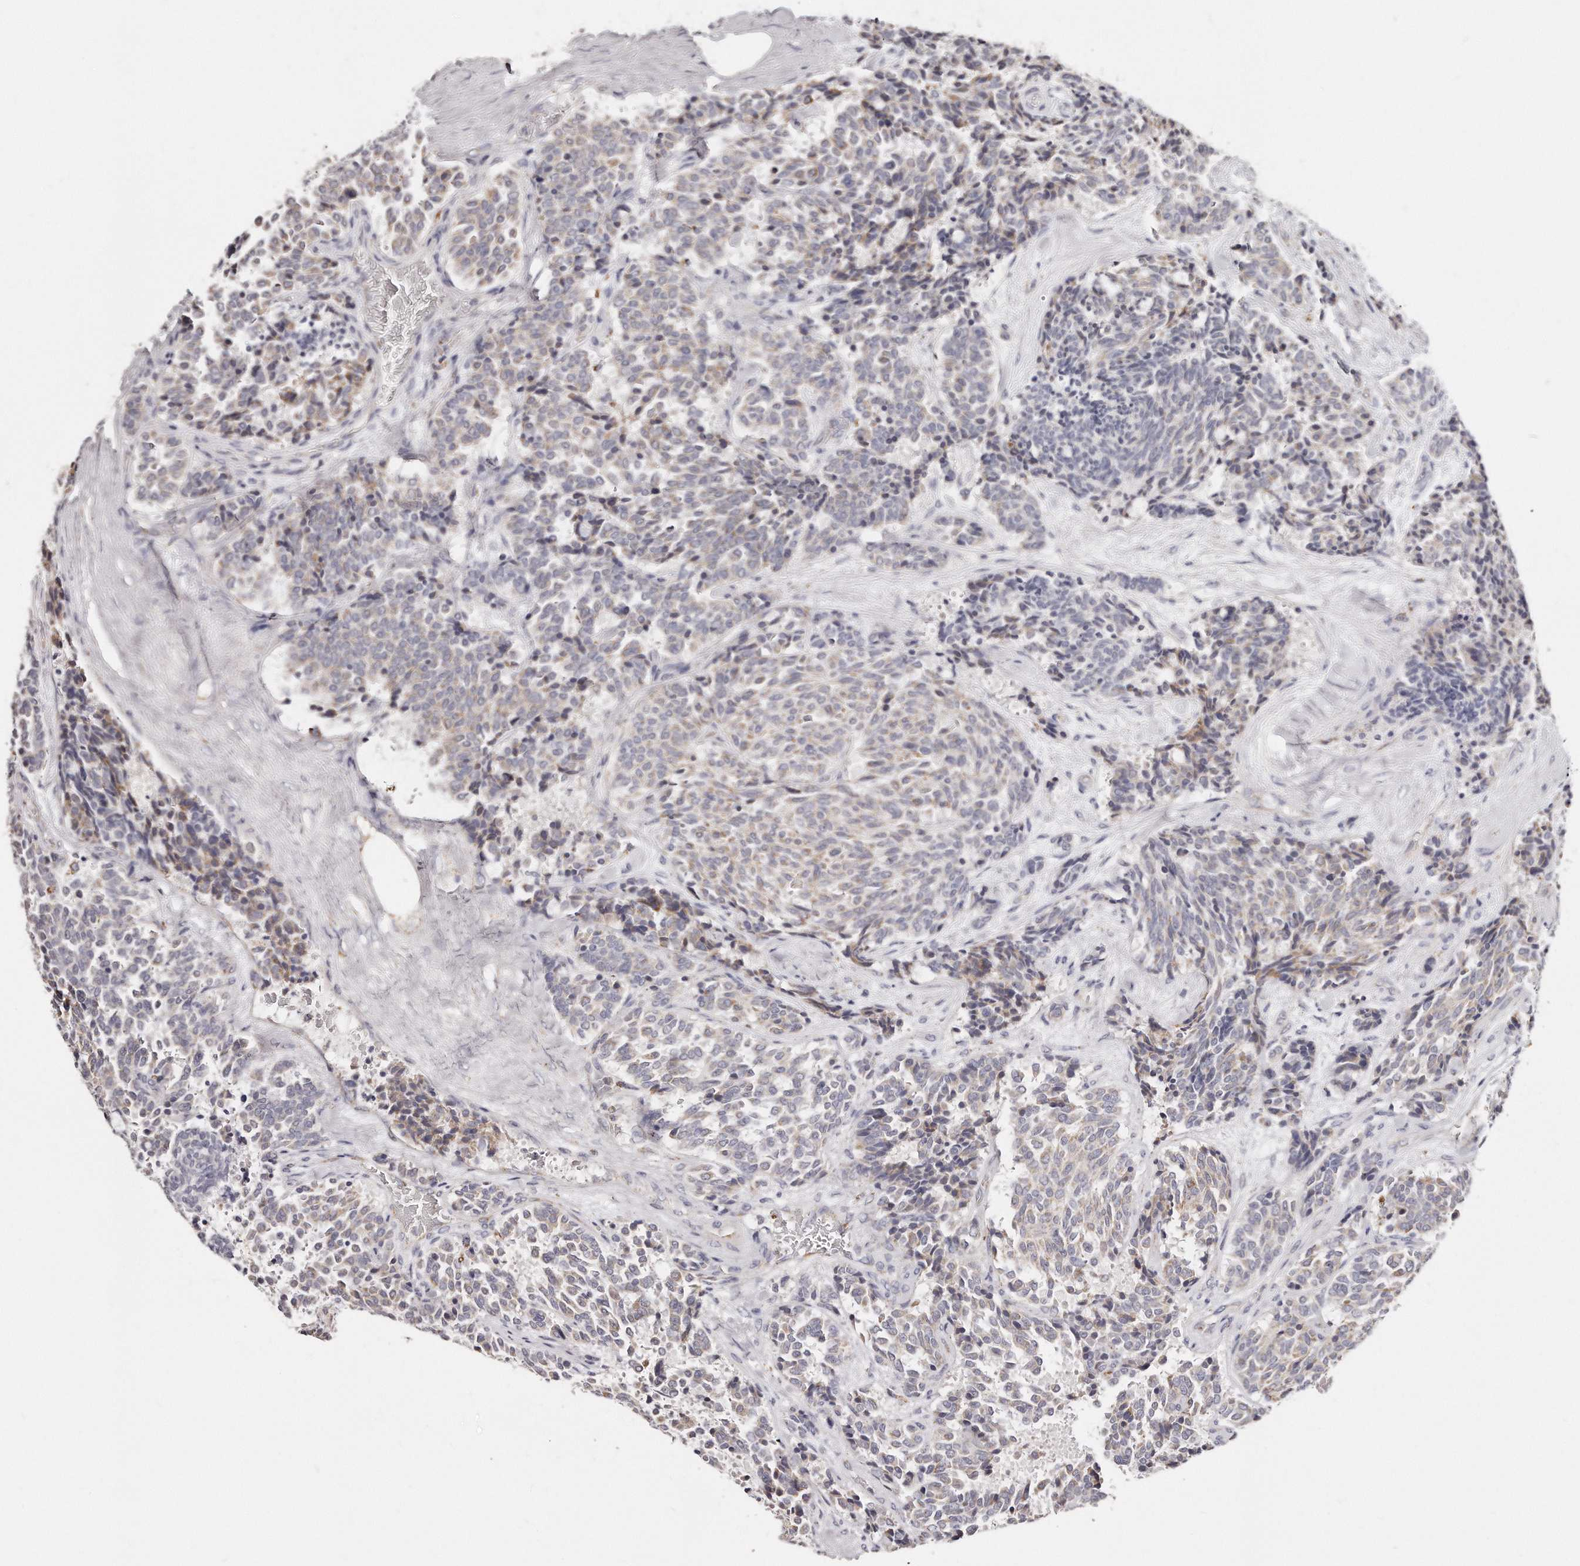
{"staining": {"intensity": "weak", "quantity": "<25%", "location": "cytoplasmic/membranous"}, "tissue": "carcinoid", "cell_type": "Tumor cells", "image_type": "cancer", "snomed": [{"axis": "morphology", "description": "Carcinoid, malignant, NOS"}, {"axis": "topography", "description": "Pancreas"}], "caption": "IHC histopathology image of neoplastic tissue: human carcinoid stained with DAB exhibits no significant protein staining in tumor cells.", "gene": "RTKN", "patient": {"sex": "female", "age": 54}}